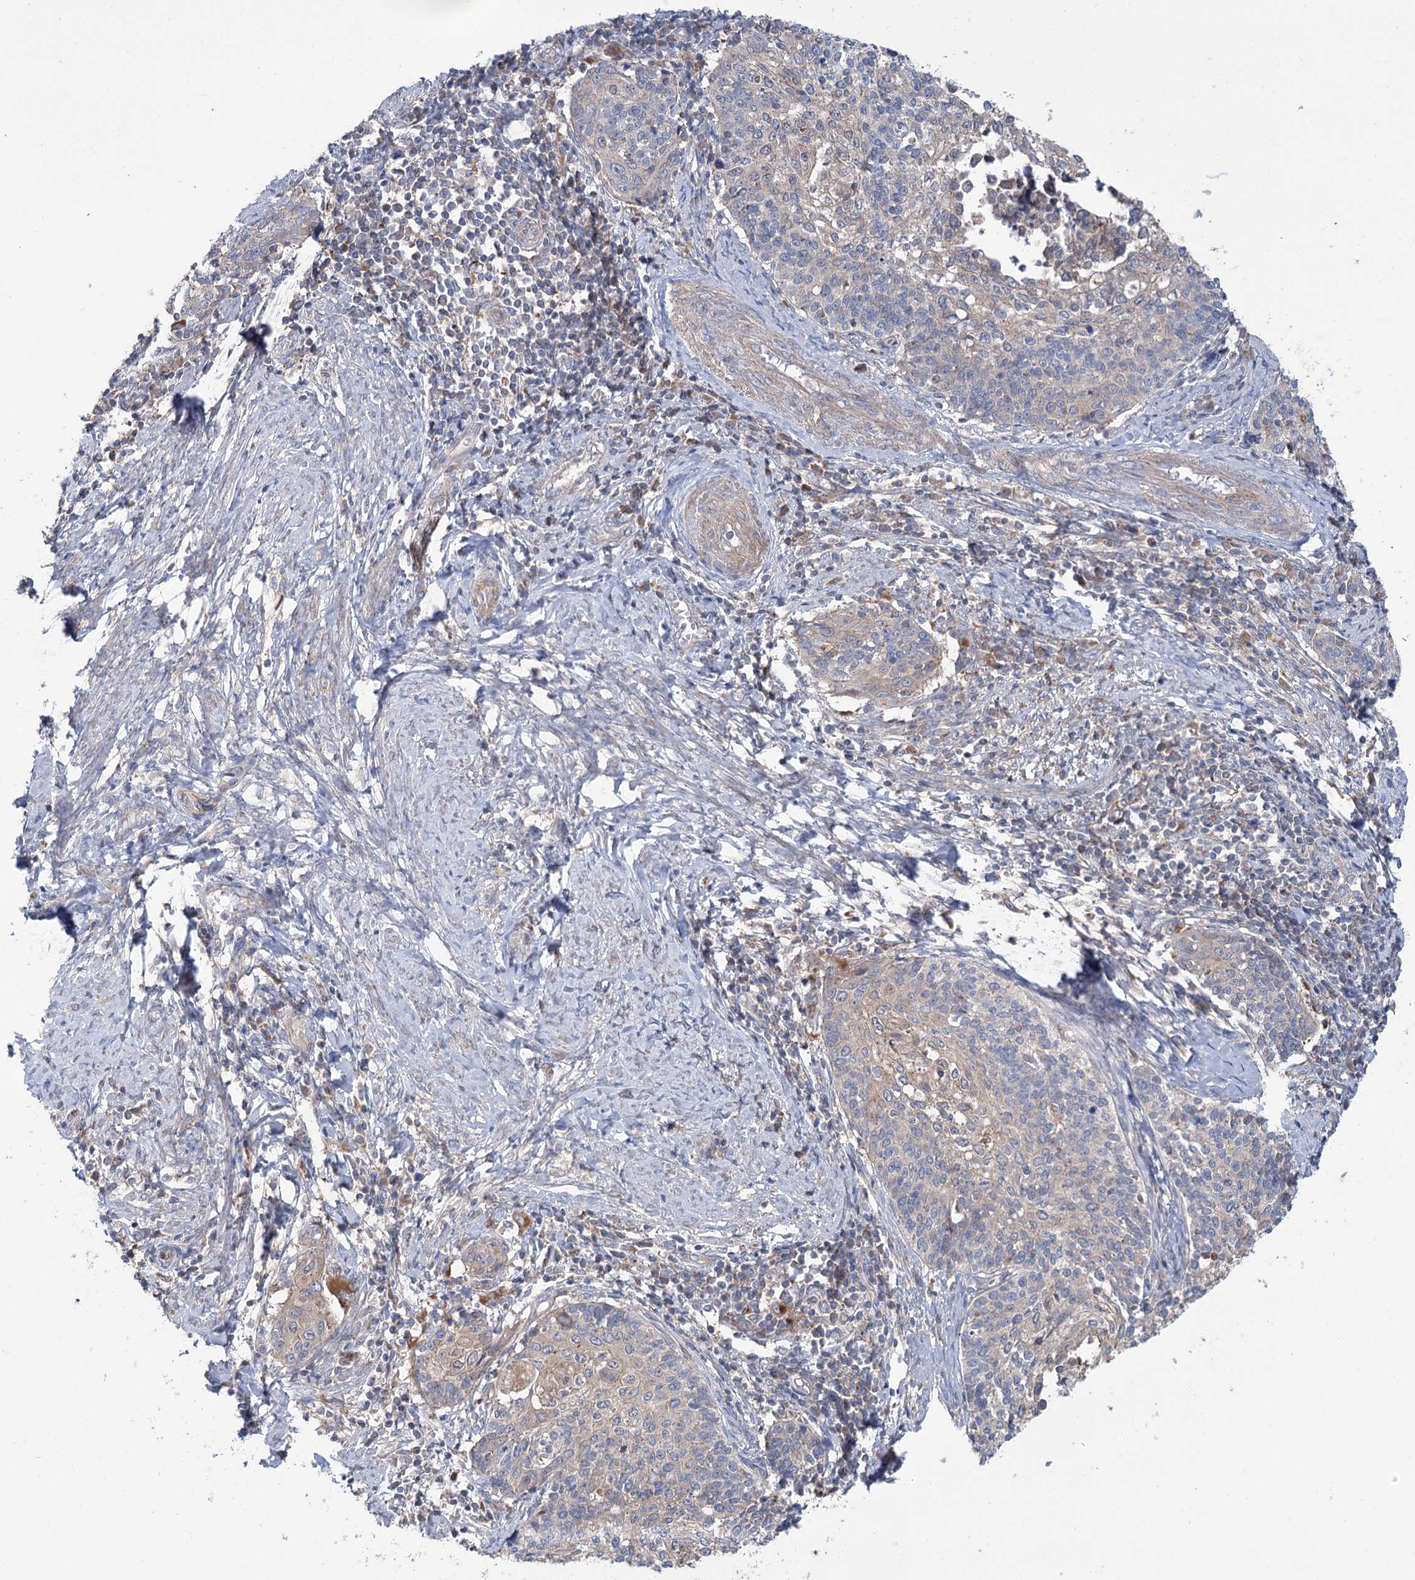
{"staining": {"intensity": "negative", "quantity": "none", "location": "none"}, "tissue": "cervical cancer", "cell_type": "Tumor cells", "image_type": "cancer", "snomed": [{"axis": "morphology", "description": "Squamous cell carcinoma, NOS"}, {"axis": "topography", "description": "Cervix"}], "caption": "This is an IHC photomicrograph of cervical cancer (squamous cell carcinoma). There is no staining in tumor cells.", "gene": "VPS37B", "patient": {"sex": "female", "age": 39}}